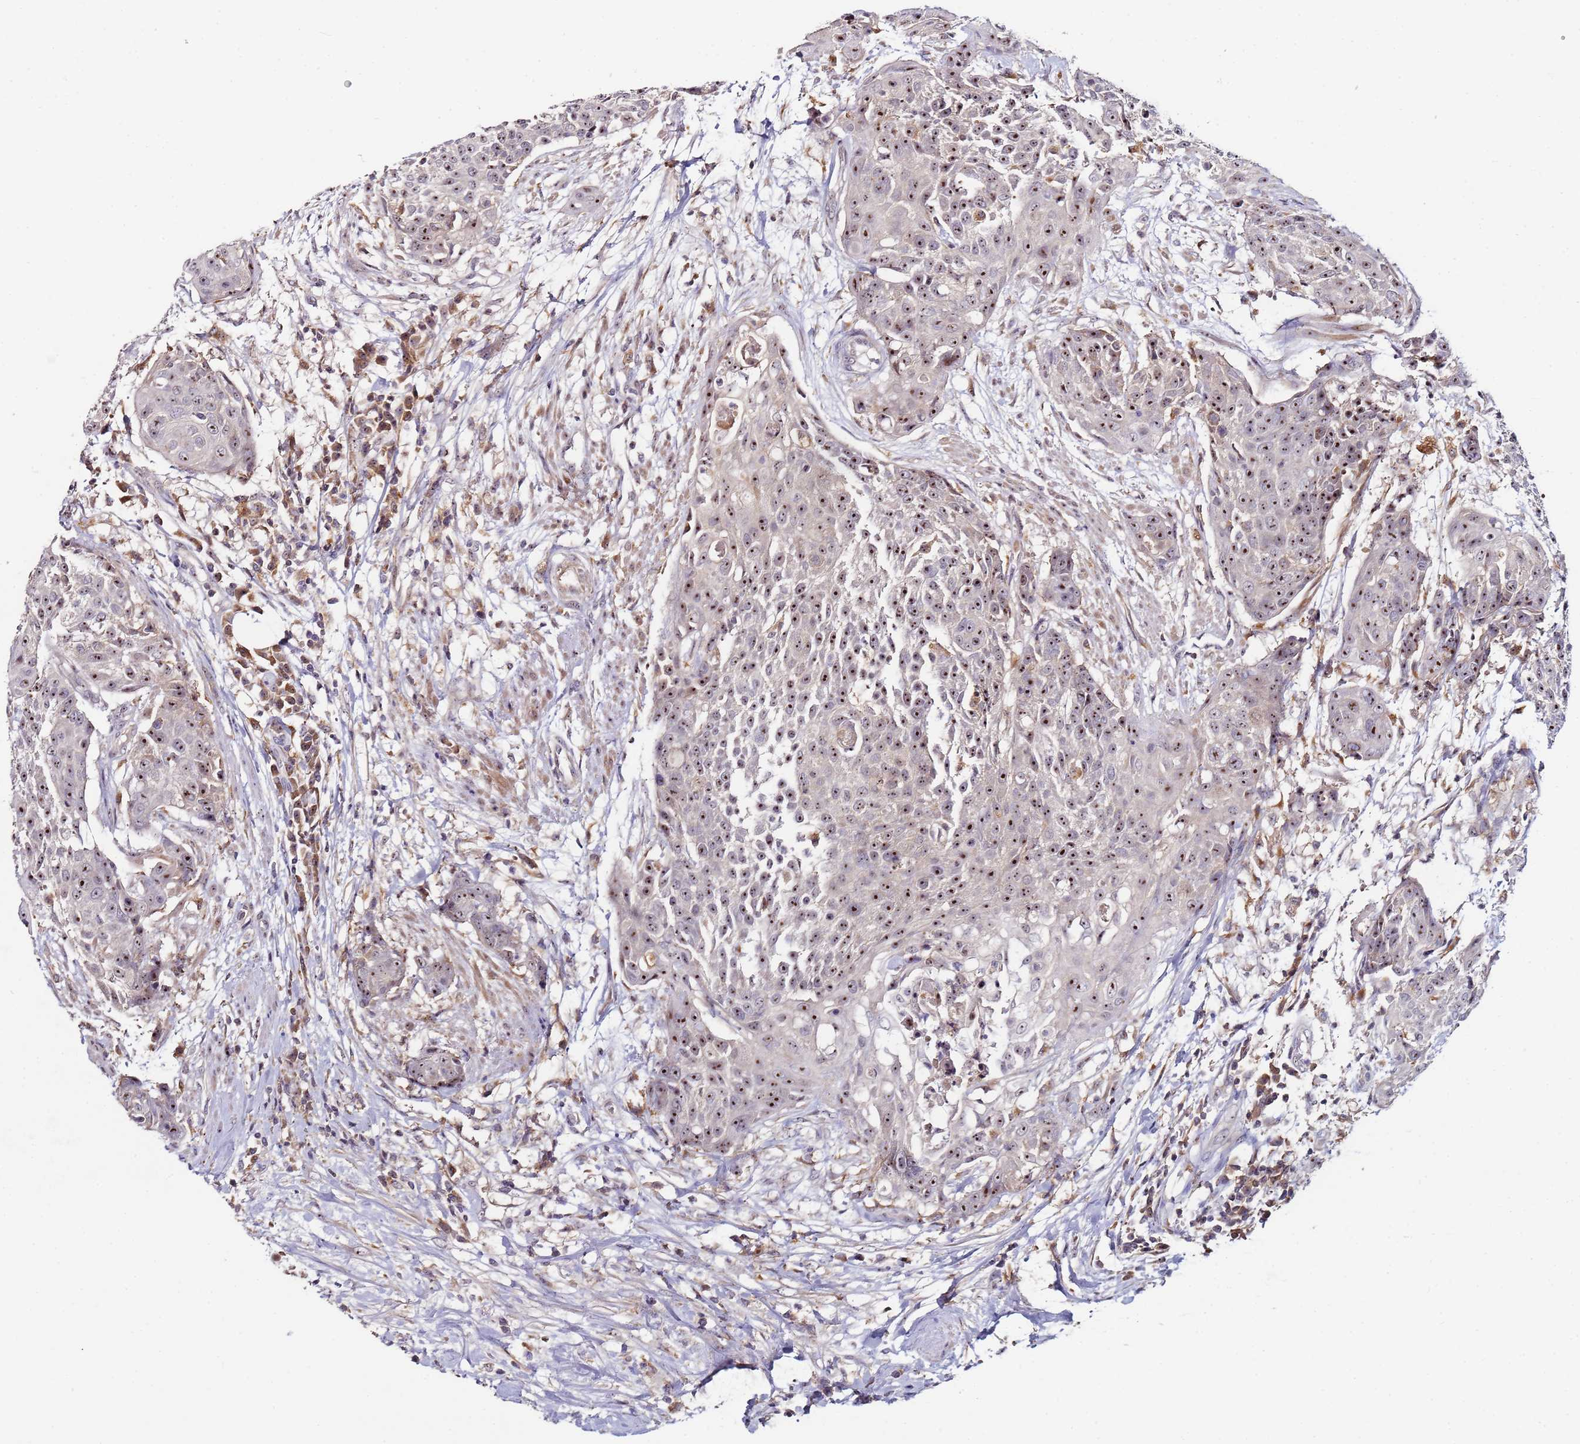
{"staining": {"intensity": "strong", "quantity": ">75%", "location": "nuclear"}, "tissue": "urothelial cancer", "cell_type": "Tumor cells", "image_type": "cancer", "snomed": [{"axis": "morphology", "description": "Urothelial carcinoma, High grade"}, {"axis": "topography", "description": "Urinary bladder"}], "caption": "This histopathology image exhibits immunohistochemistry staining of urothelial carcinoma (high-grade), with high strong nuclear positivity in about >75% of tumor cells.", "gene": "KRI1", "patient": {"sex": "female", "age": 63}}